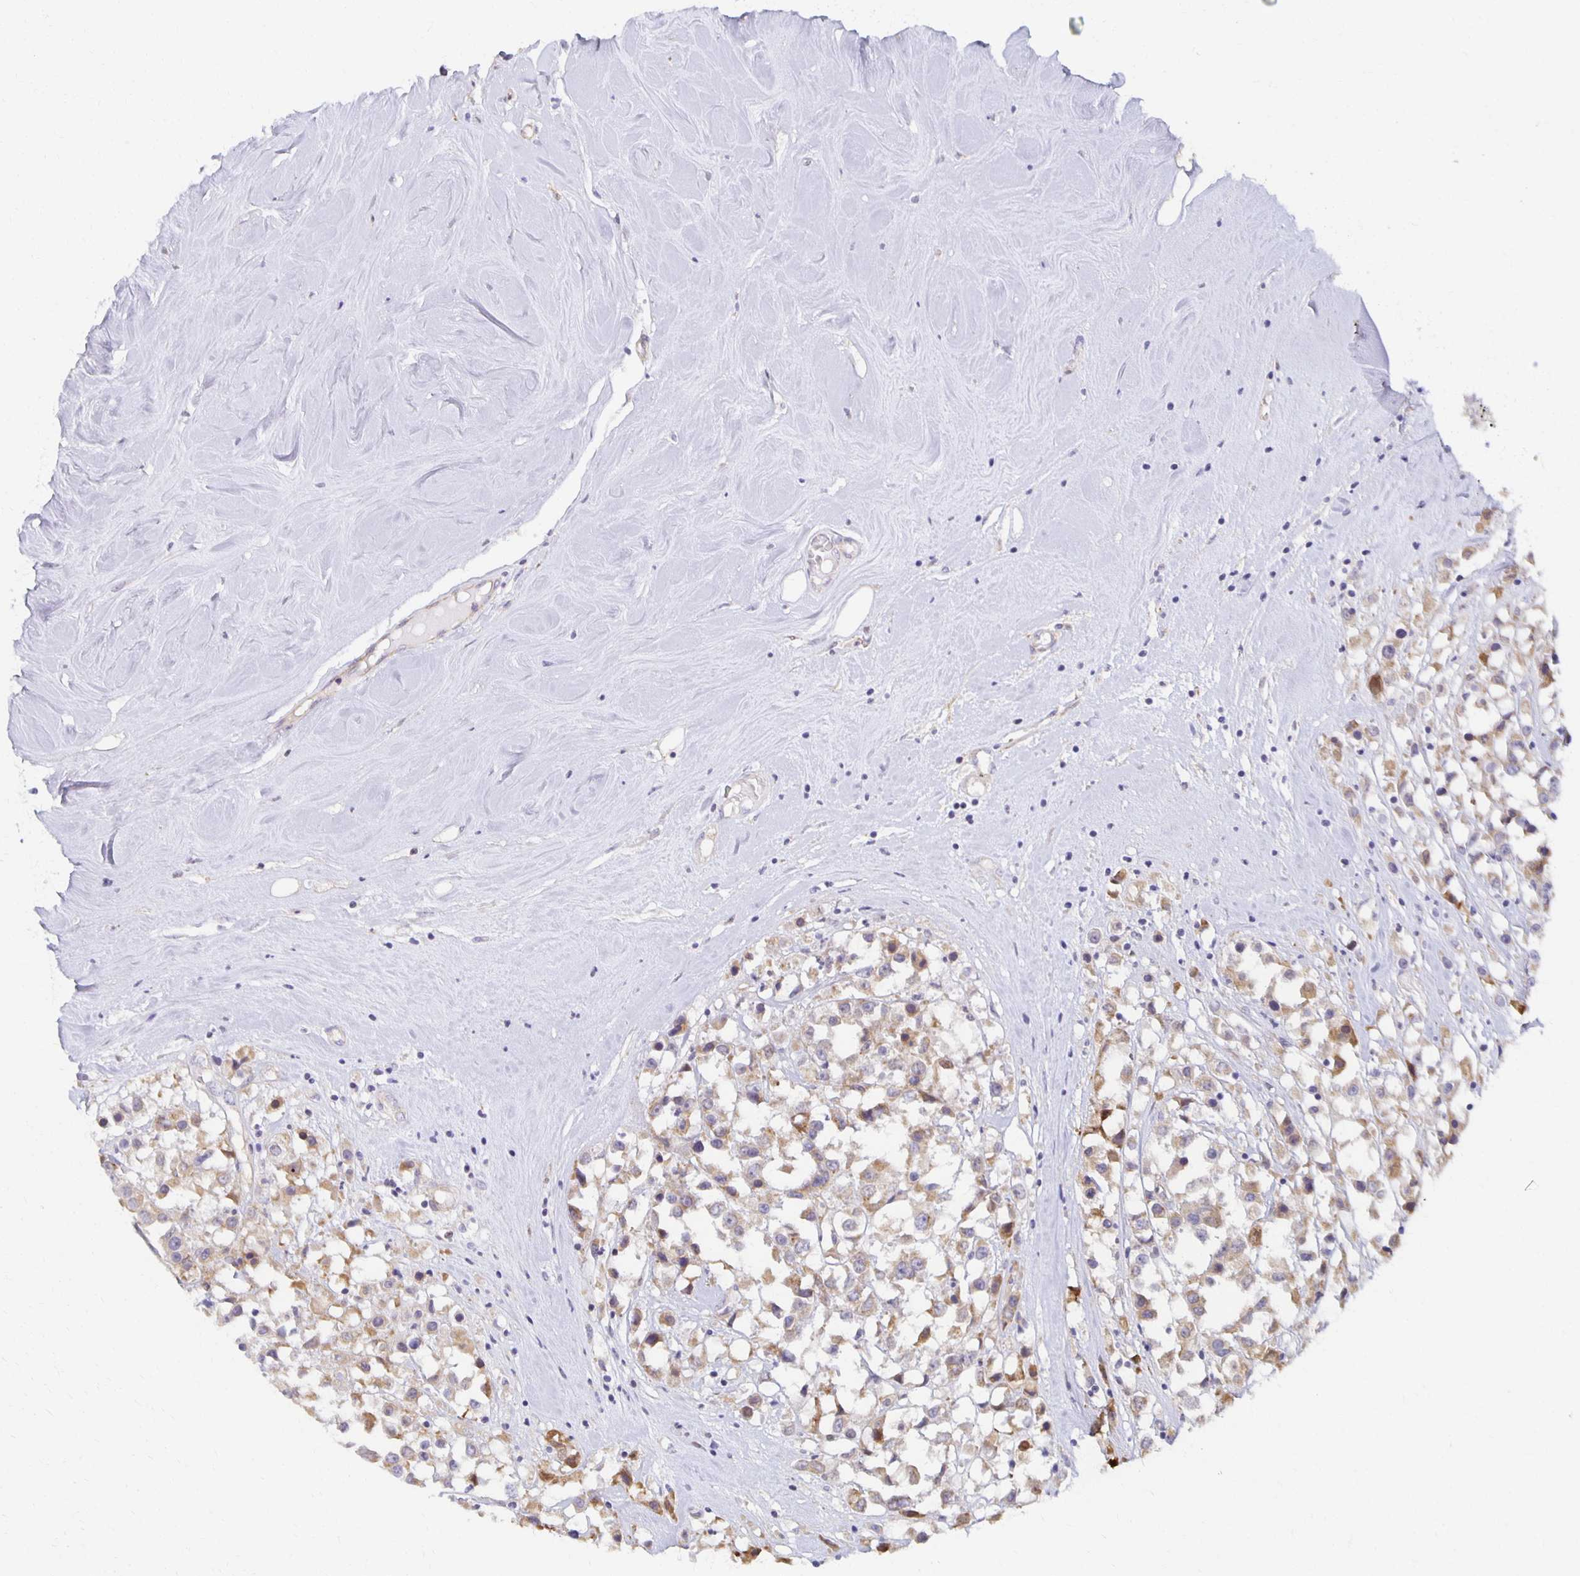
{"staining": {"intensity": "moderate", "quantity": ">75%", "location": "cytoplasmic/membranous"}, "tissue": "breast cancer", "cell_type": "Tumor cells", "image_type": "cancer", "snomed": [{"axis": "morphology", "description": "Duct carcinoma"}, {"axis": "topography", "description": "Breast"}], "caption": "Protein staining by IHC exhibits moderate cytoplasmic/membranous expression in approximately >75% of tumor cells in invasive ductal carcinoma (breast).", "gene": "SORL1", "patient": {"sex": "female", "age": 61}}